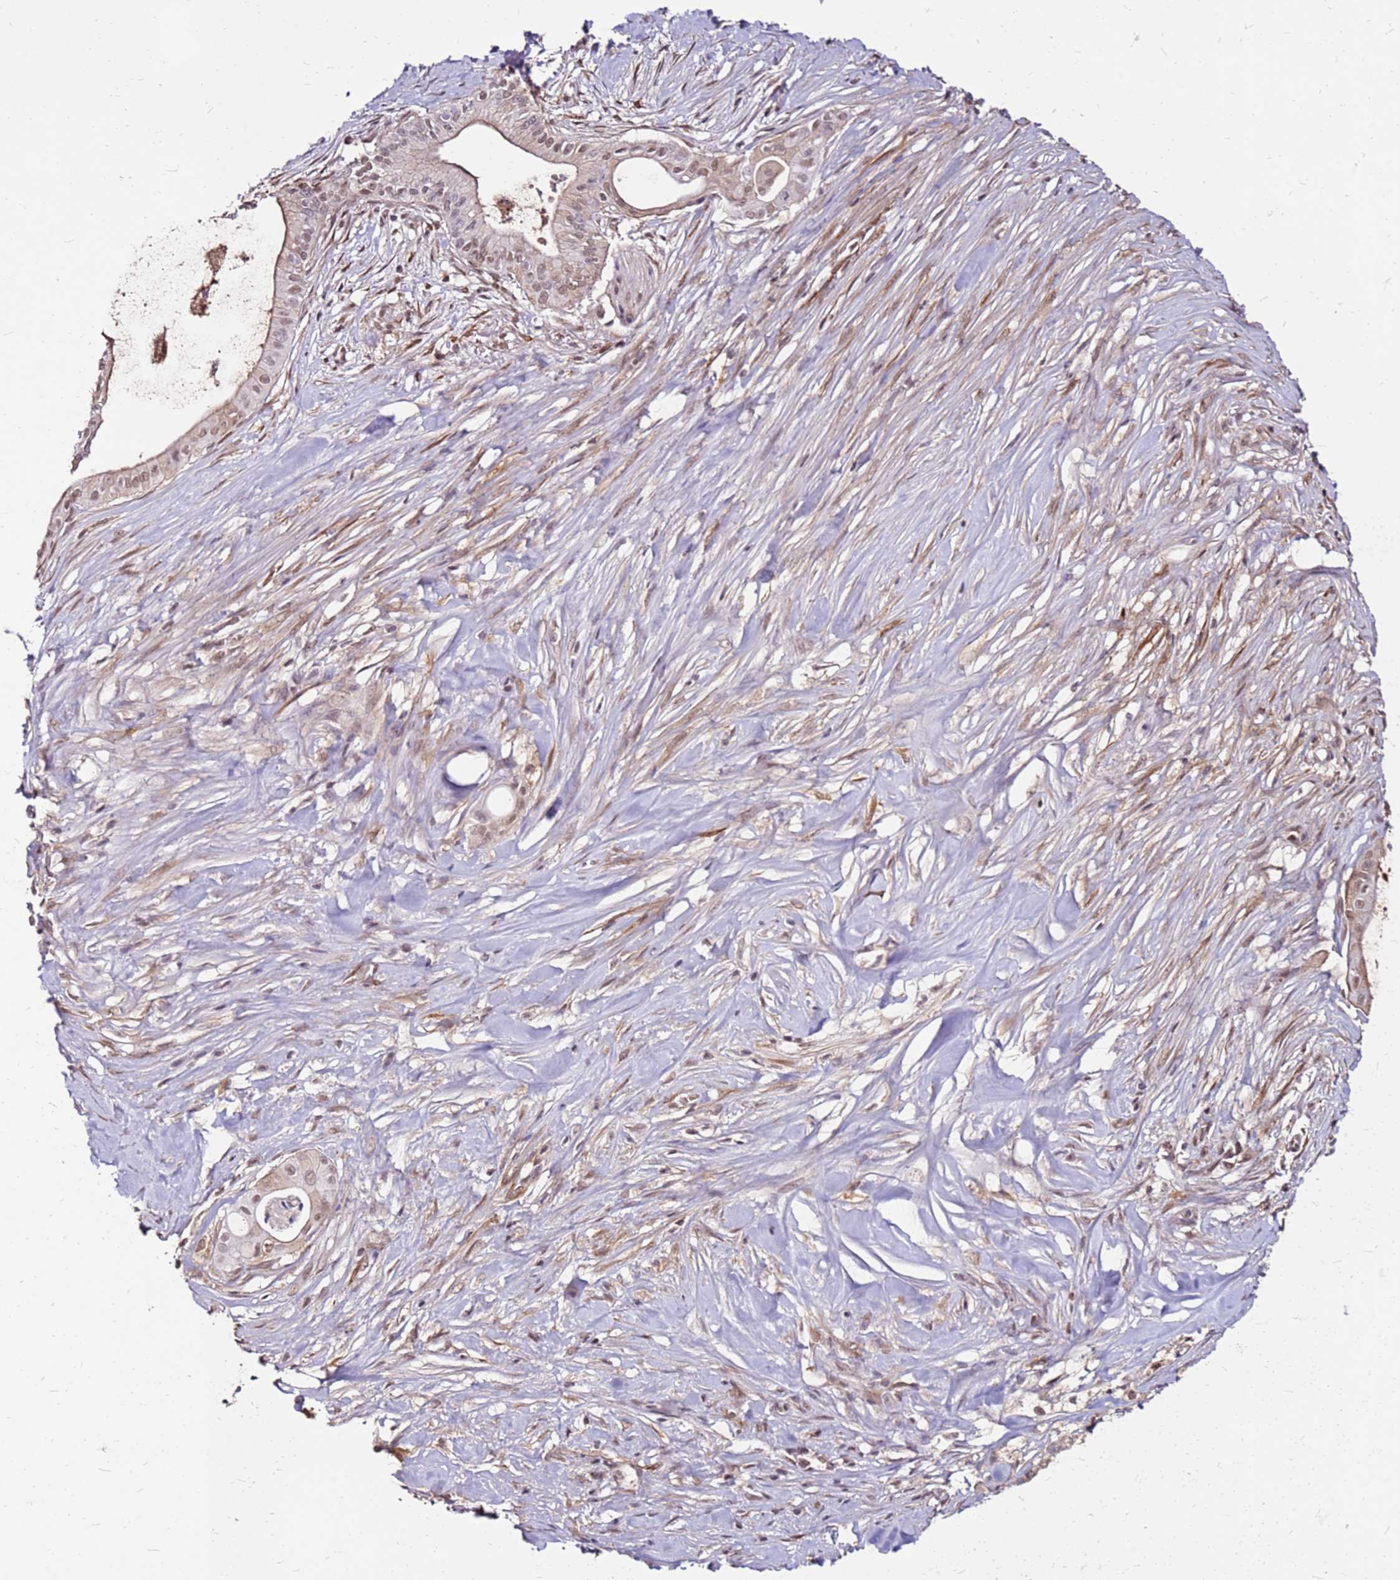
{"staining": {"intensity": "moderate", "quantity": ">75%", "location": "cytoplasmic/membranous,nuclear"}, "tissue": "pancreatic cancer", "cell_type": "Tumor cells", "image_type": "cancer", "snomed": [{"axis": "morphology", "description": "Adenocarcinoma, NOS"}, {"axis": "topography", "description": "Pancreas"}], "caption": "Immunohistochemical staining of adenocarcinoma (pancreatic) reveals medium levels of moderate cytoplasmic/membranous and nuclear staining in approximately >75% of tumor cells.", "gene": "ALDH1A3", "patient": {"sex": "male", "age": 78}}